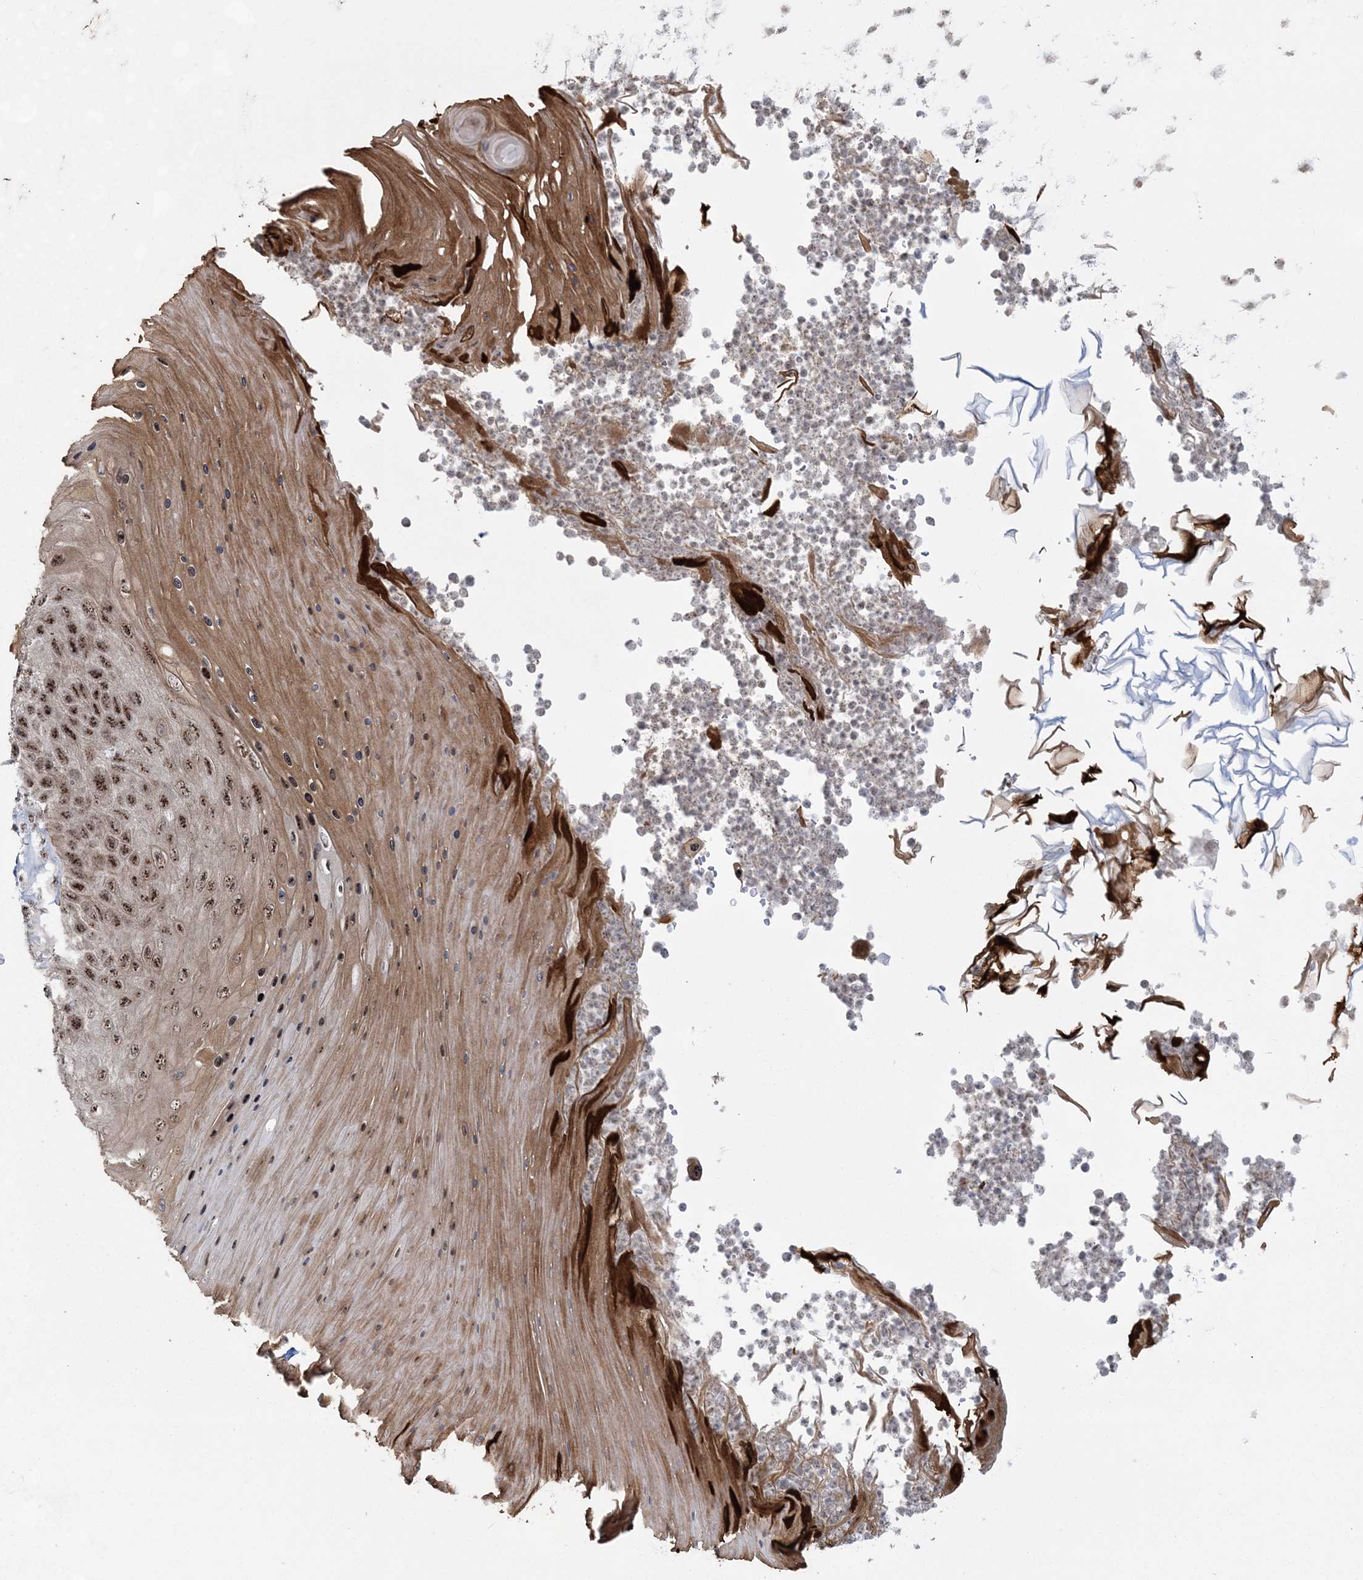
{"staining": {"intensity": "moderate", "quantity": ">75%", "location": "nuclear"}, "tissue": "skin cancer", "cell_type": "Tumor cells", "image_type": "cancer", "snomed": [{"axis": "morphology", "description": "Squamous cell carcinoma, NOS"}, {"axis": "topography", "description": "Skin"}], "caption": "Skin cancer tissue exhibits moderate nuclear positivity in approximately >75% of tumor cells", "gene": "KDM6B", "patient": {"sex": "female", "age": 88}}